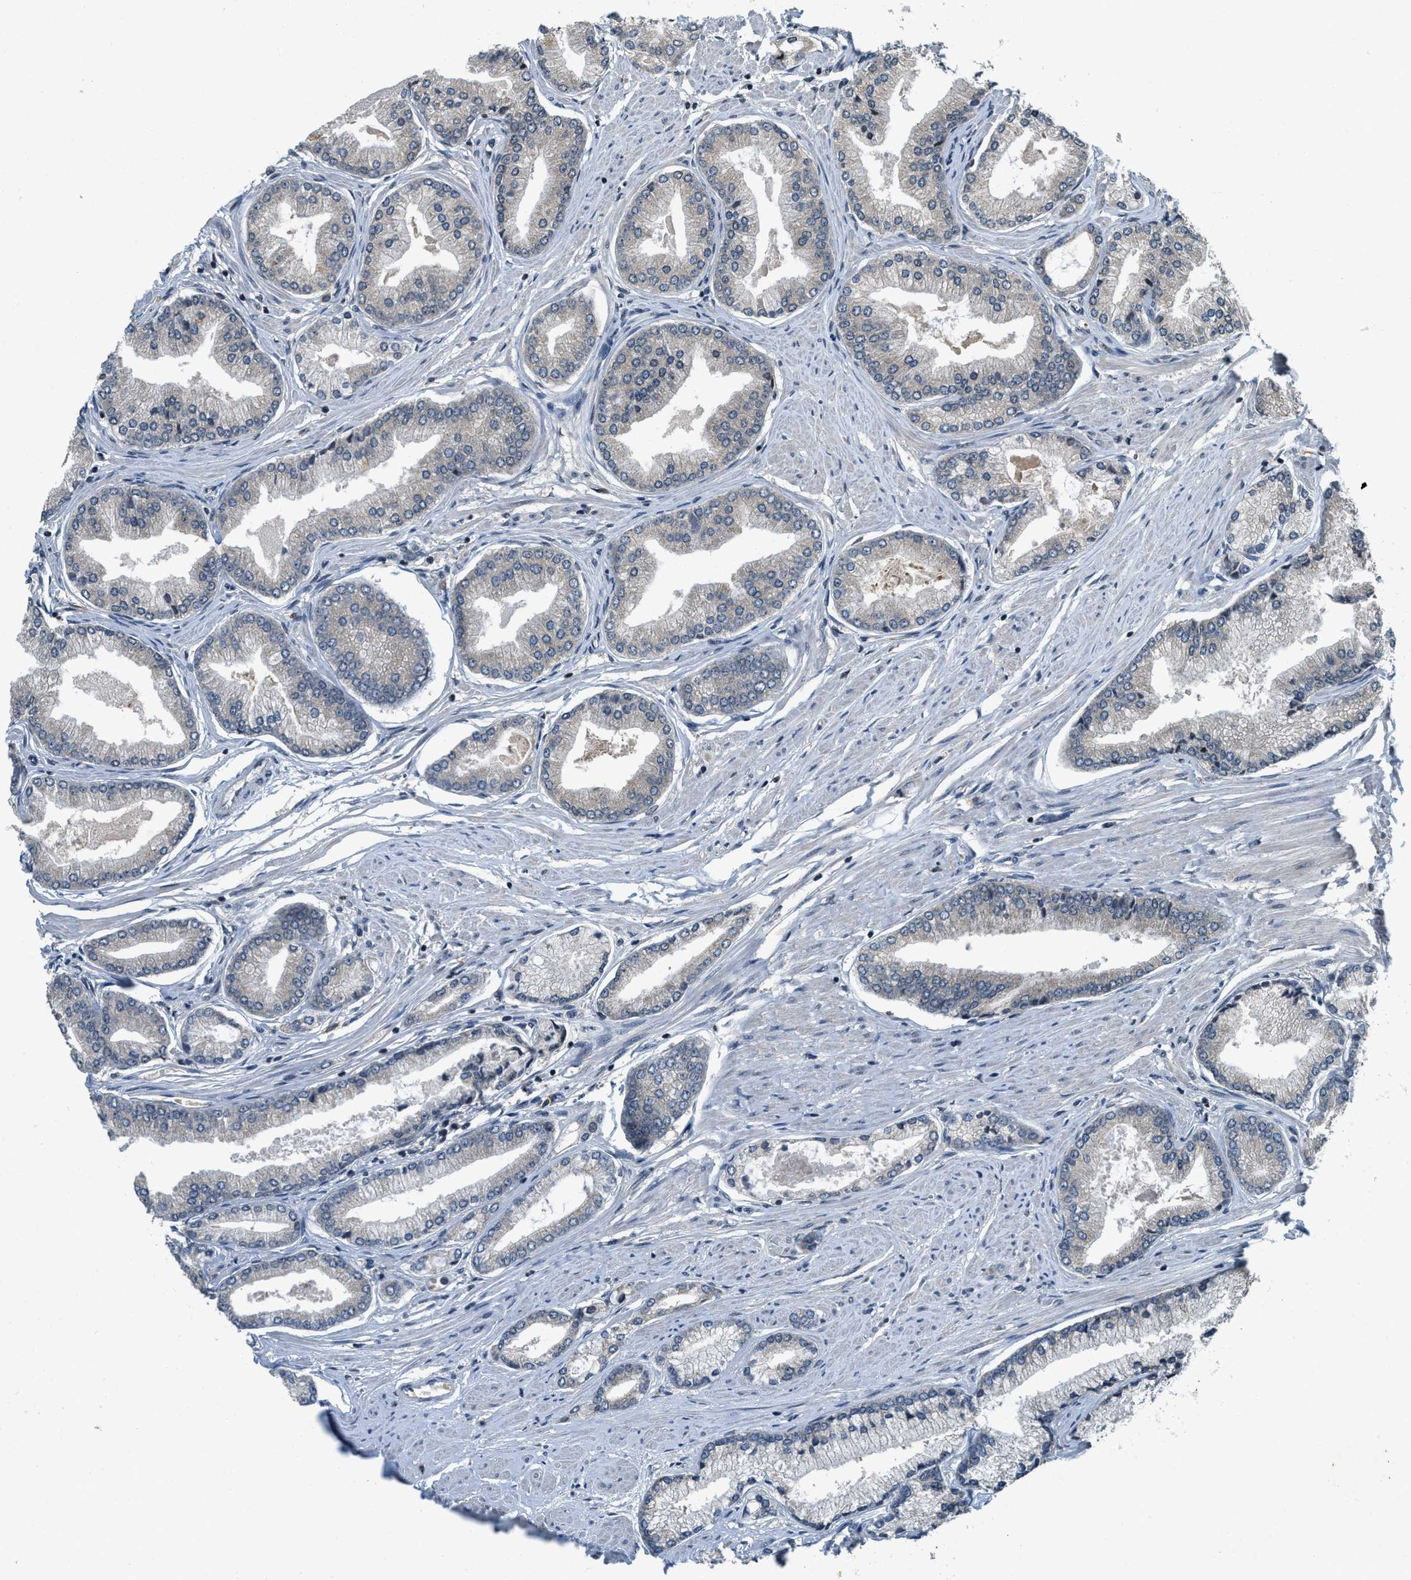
{"staining": {"intensity": "negative", "quantity": "none", "location": "none"}, "tissue": "prostate cancer", "cell_type": "Tumor cells", "image_type": "cancer", "snomed": [{"axis": "morphology", "description": "Adenocarcinoma, High grade"}, {"axis": "topography", "description": "Prostate"}], "caption": "IHC histopathology image of neoplastic tissue: human adenocarcinoma (high-grade) (prostate) stained with DAB (3,3'-diaminobenzidine) shows no significant protein positivity in tumor cells.", "gene": "SIAH1", "patient": {"sex": "male", "age": 61}}